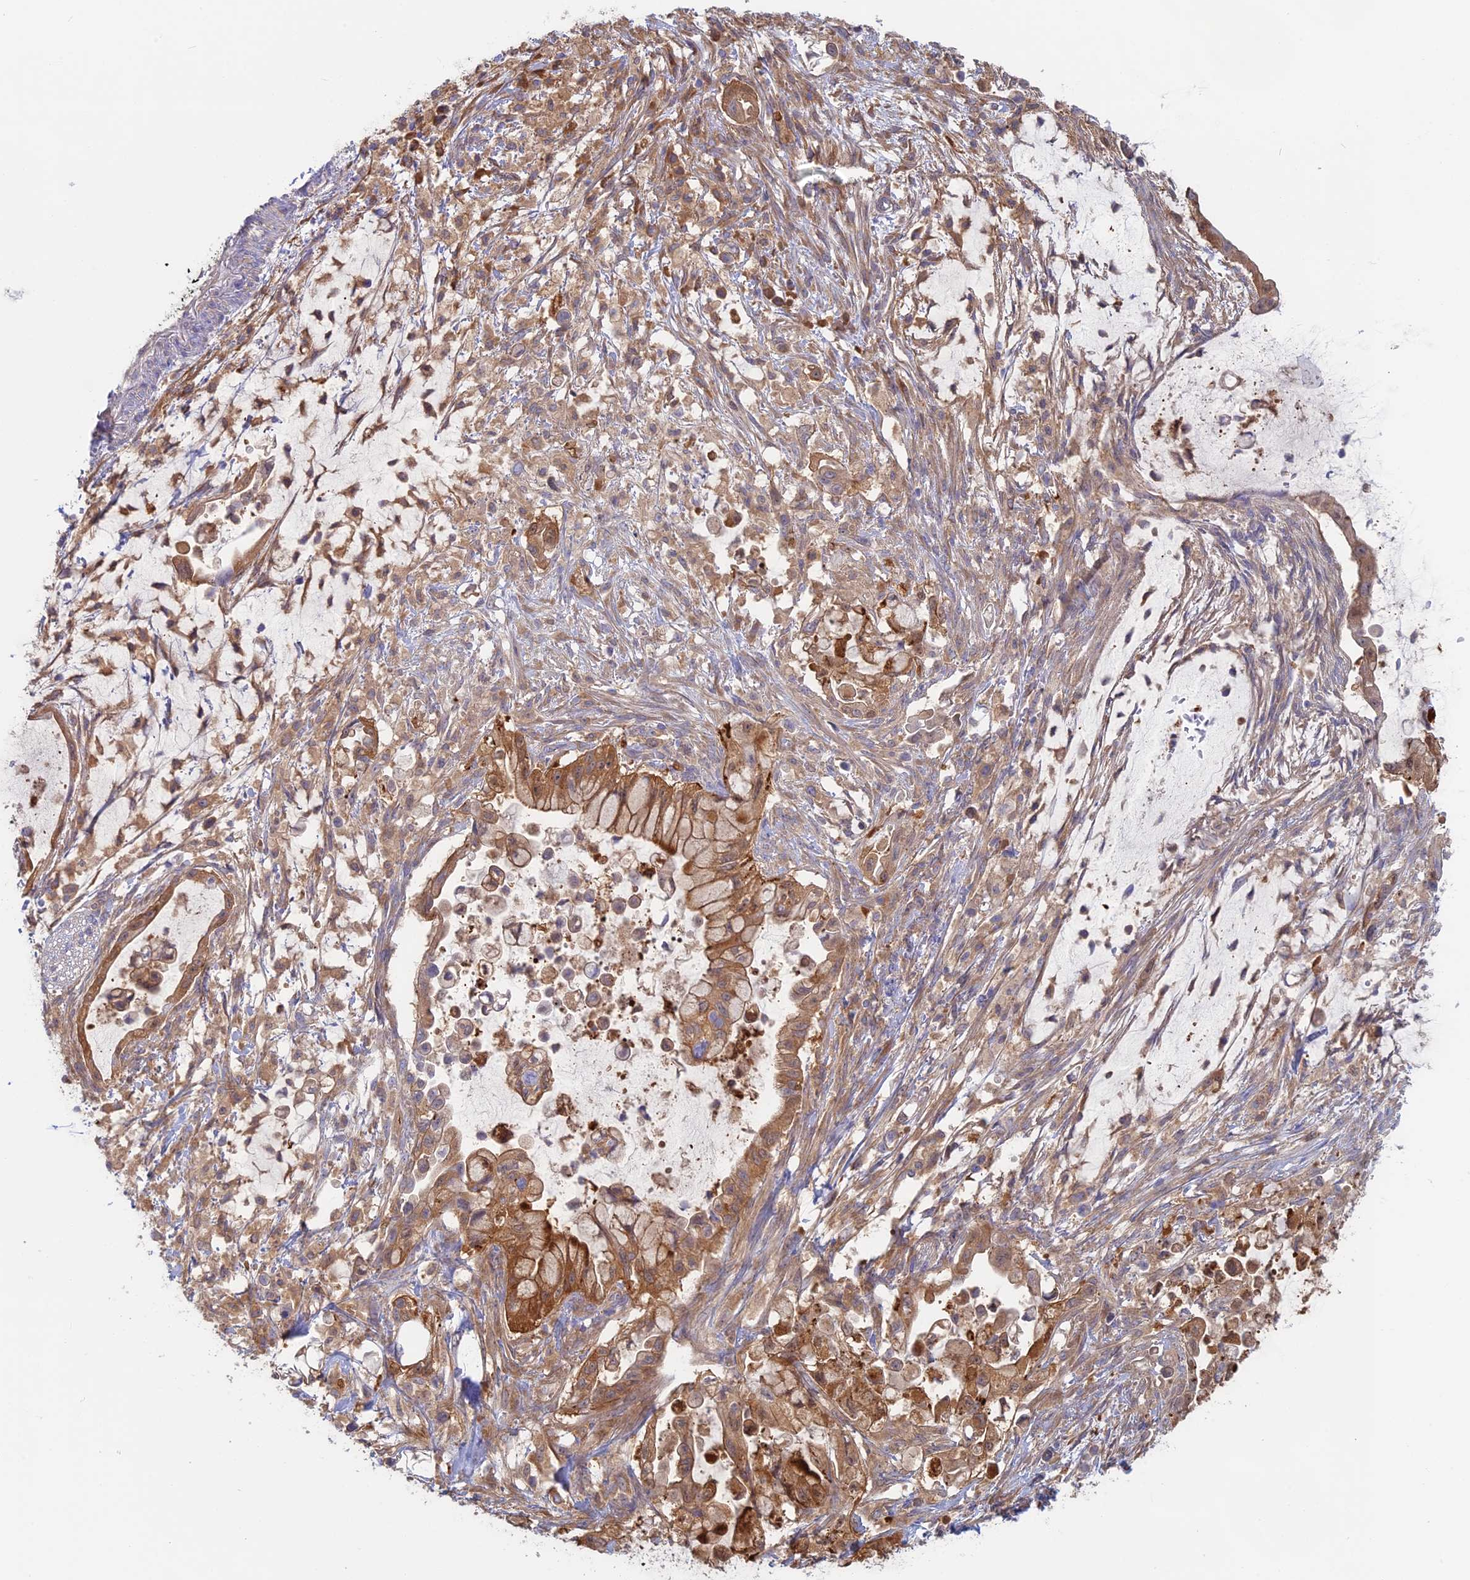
{"staining": {"intensity": "moderate", "quantity": ">75%", "location": "cytoplasmic/membranous"}, "tissue": "pancreatic cancer", "cell_type": "Tumor cells", "image_type": "cancer", "snomed": [{"axis": "morphology", "description": "Adenocarcinoma, NOS"}, {"axis": "topography", "description": "Pancreas"}], "caption": "A brown stain highlights moderate cytoplasmic/membranous staining of a protein in human pancreatic cancer (adenocarcinoma) tumor cells.", "gene": "SYNDIG1L", "patient": {"sex": "male", "age": 48}}